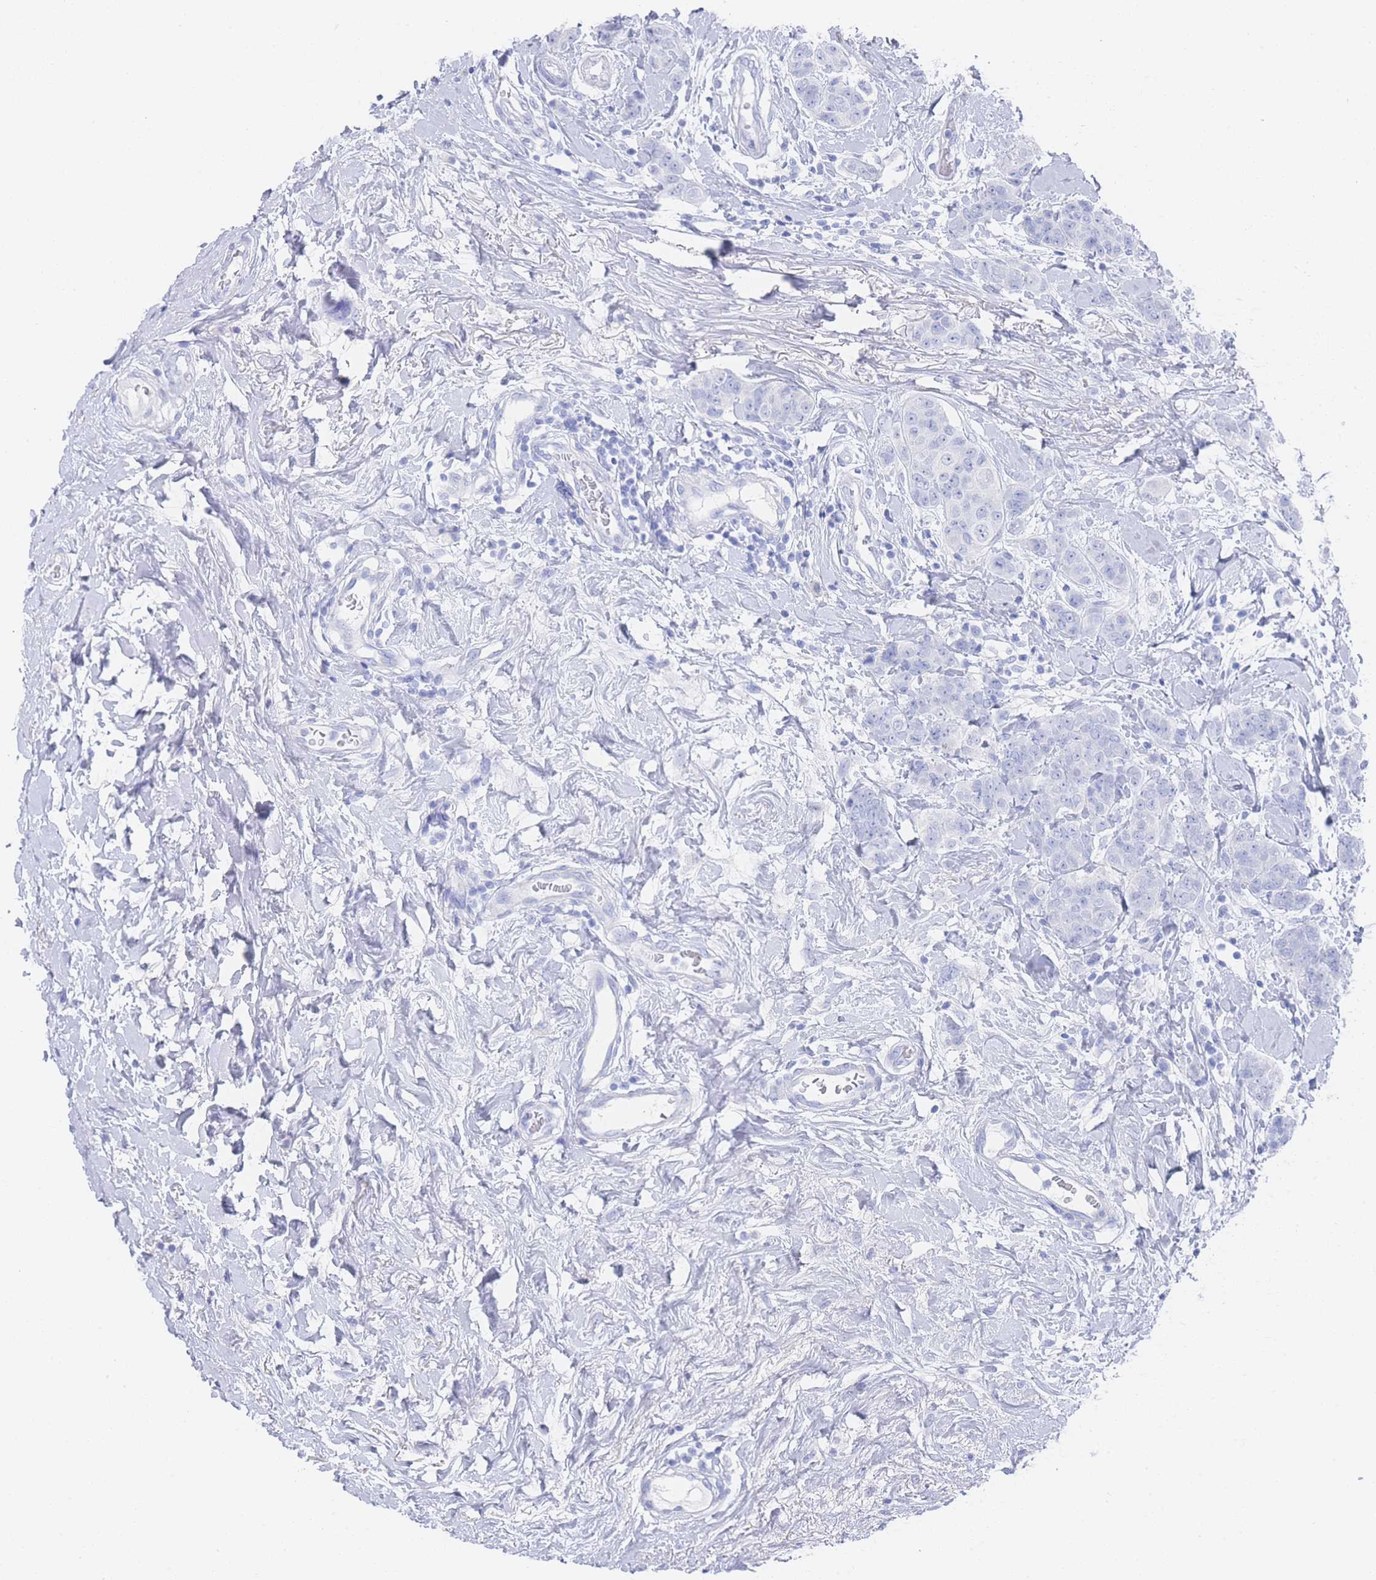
{"staining": {"intensity": "negative", "quantity": "none", "location": "none"}, "tissue": "breast cancer", "cell_type": "Tumor cells", "image_type": "cancer", "snomed": [{"axis": "morphology", "description": "Duct carcinoma"}, {"axis": "topography", "description": "Breast"}], "caption": "A micrograph of breast cancer stained for a protein shows no brown staining in tumor cells.", "gene": "LRRC37A", "patient": {"sex": "female", "age": 40}}